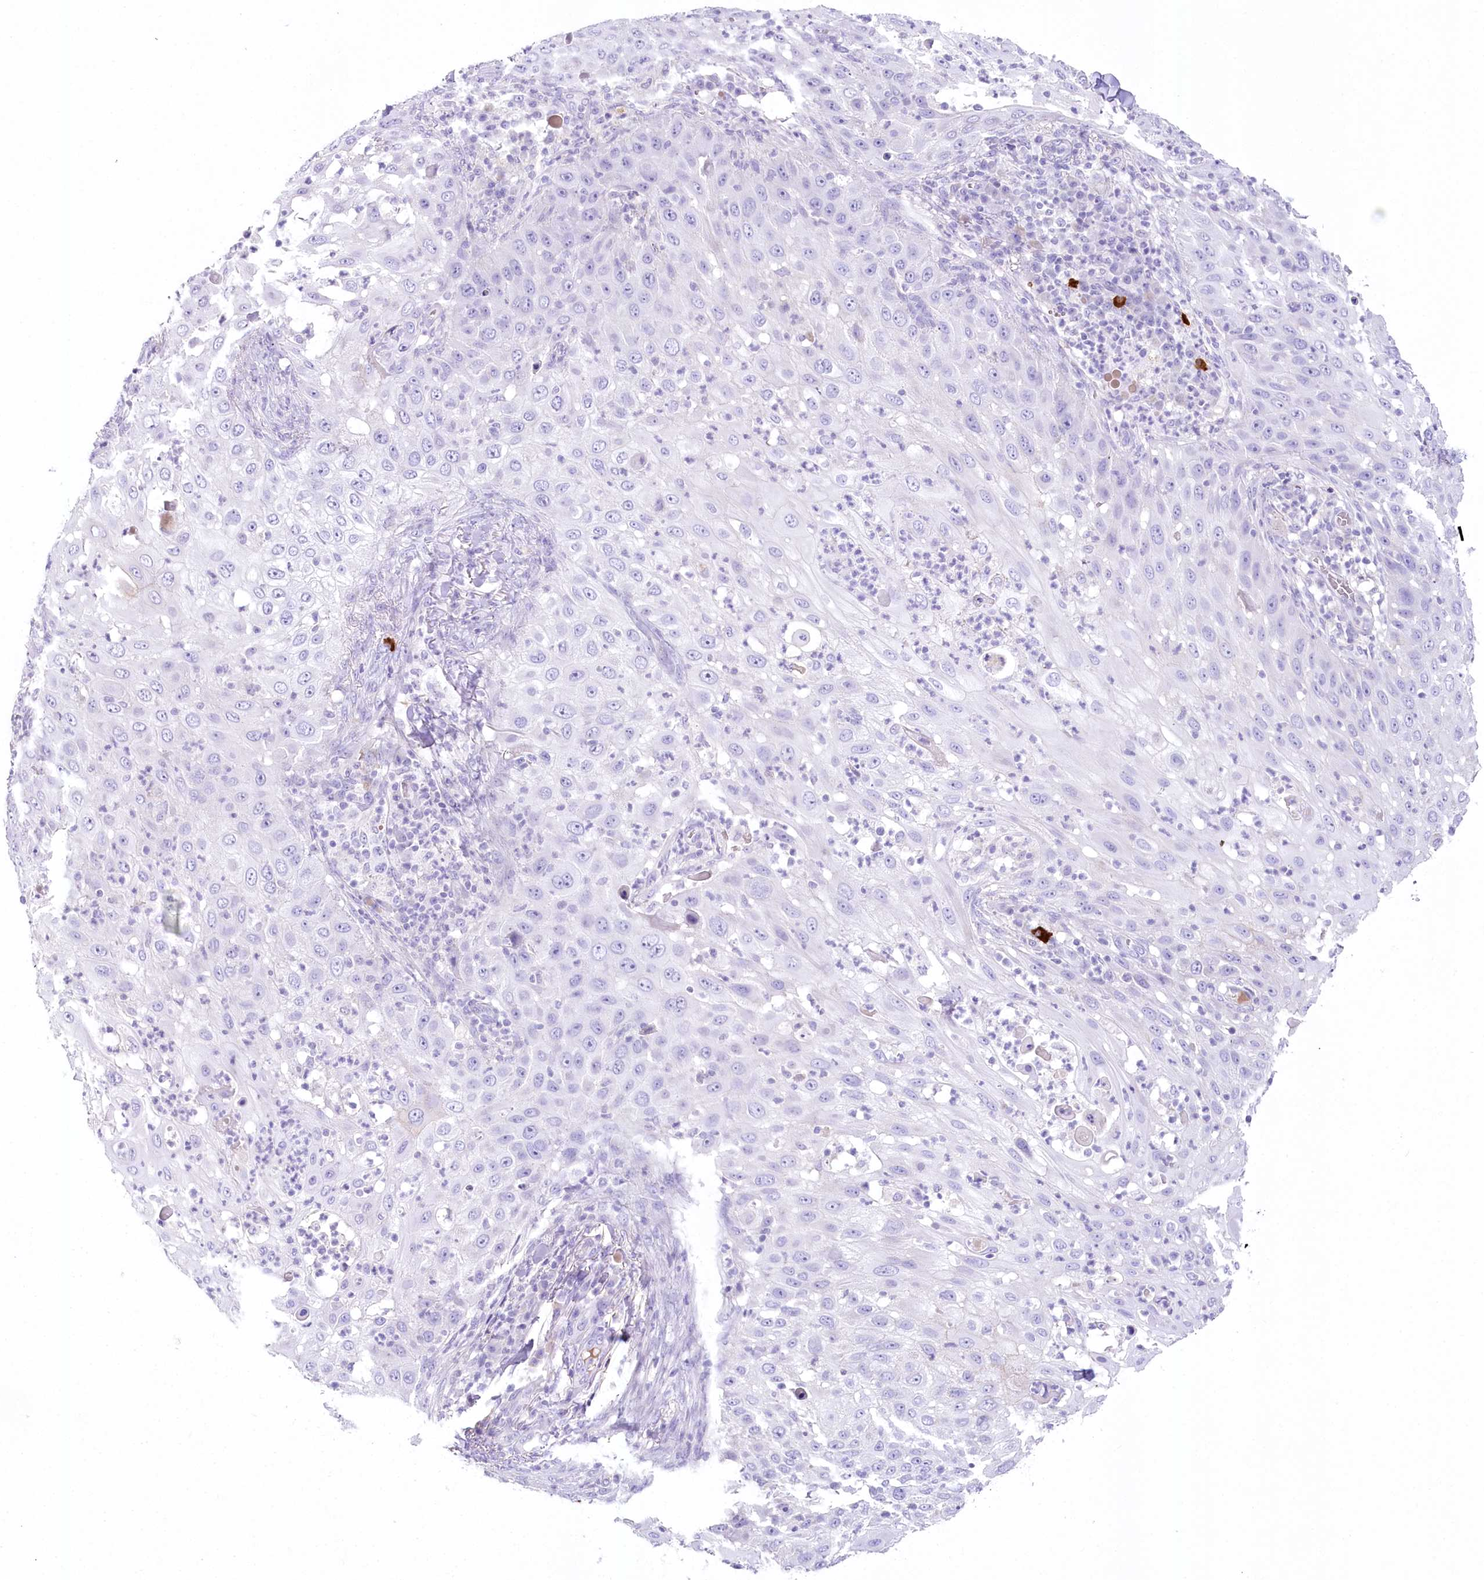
{"staining": {"intensity": "negative", "quantity": "none", "location": "none"}, "tissue": "skin cancer", "cell_type": "Tumor cells", "image_type": "cancer", "snomed": [{"axis": "morphology", "description": "Squamous cell carcinoma, NOS"}, {"axis": "topography", "description": "Skin"}], "caption": "Skin cancer (squamous cell carcinoma) was stained to show a protein in brown. There is no significant expression in tumor cells.", "gene": "MYOZ1", "patient": {"sex": "female", "age": 44}}